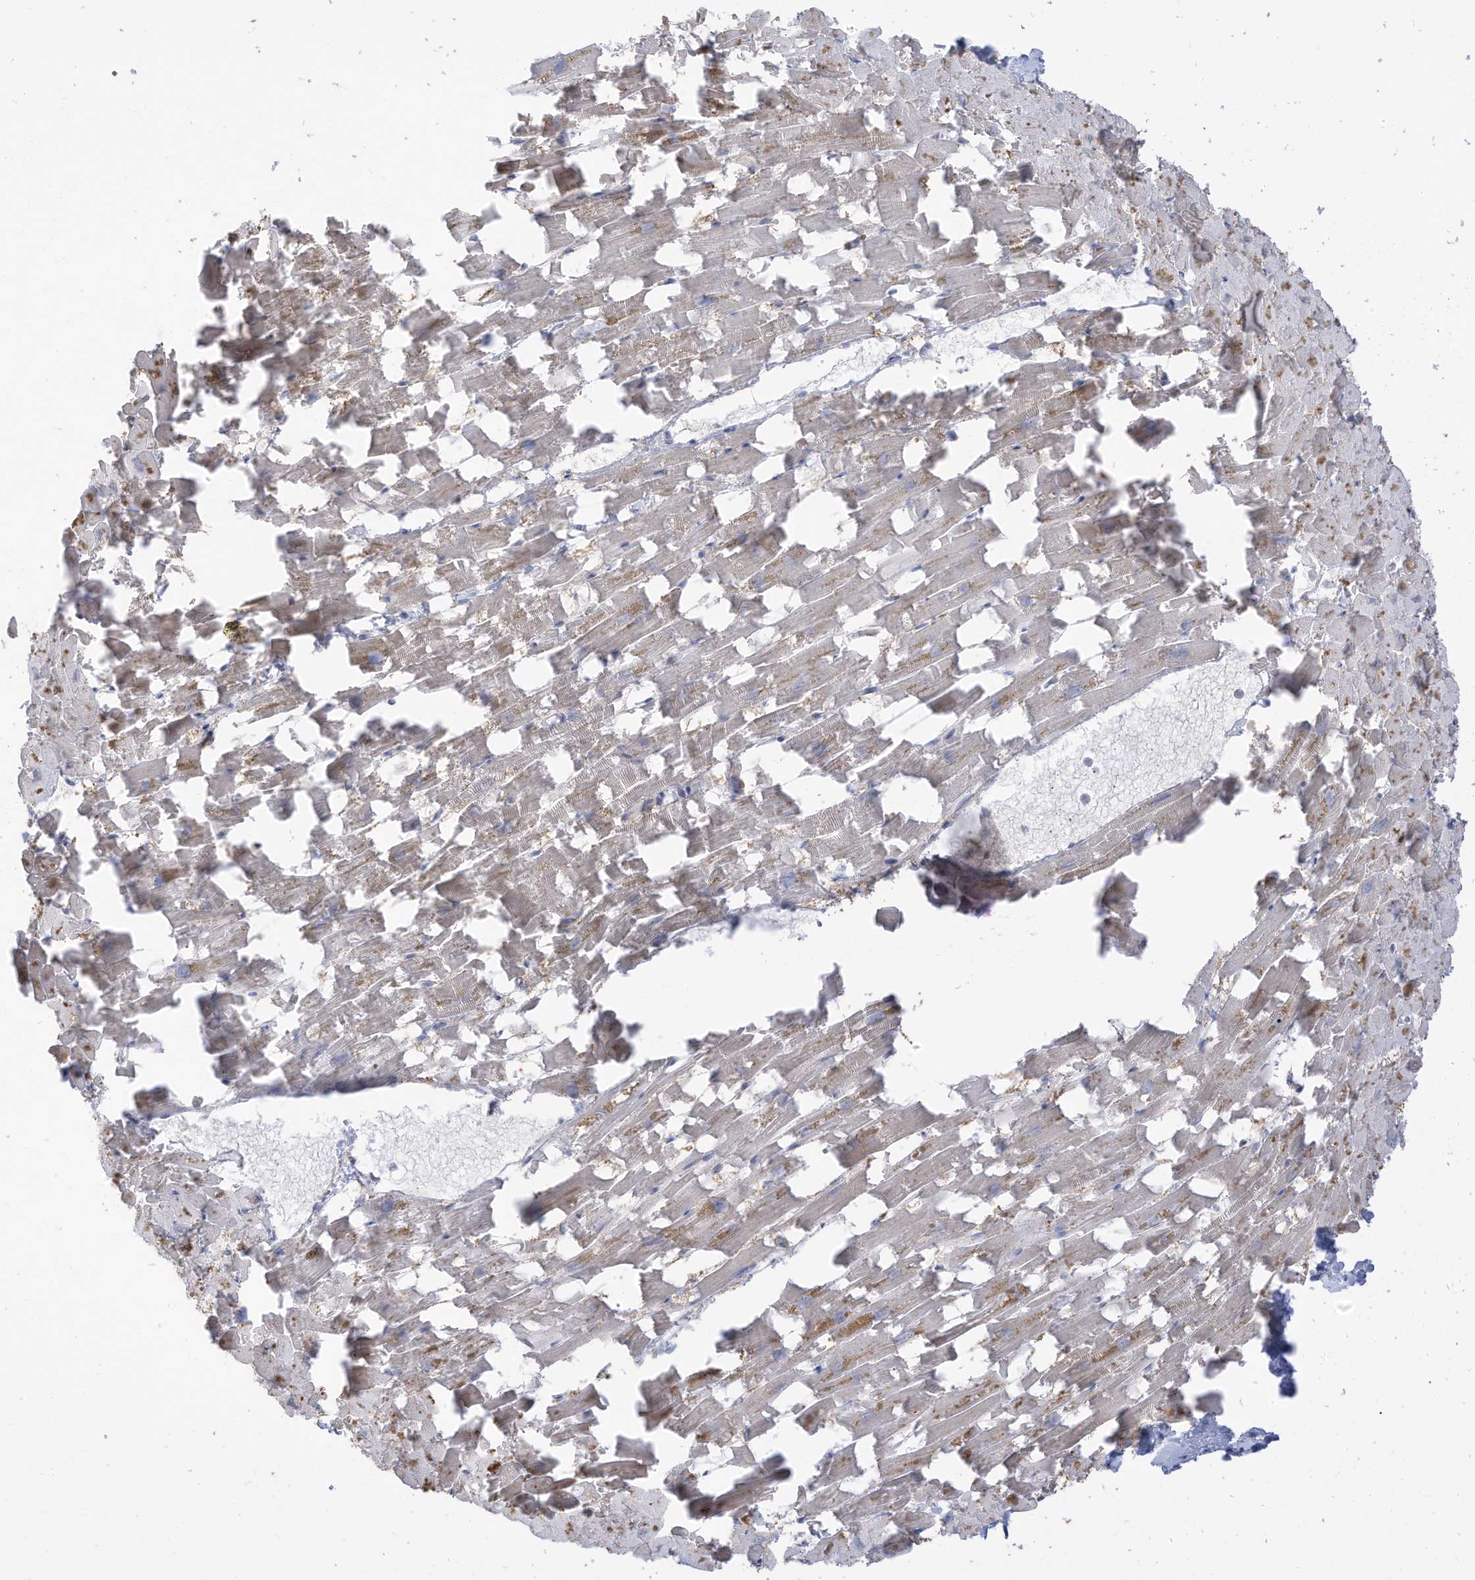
{"staining": {"intensity": "weak", "quantity": "25%-75%", "location": "cytoplasmic/membranous"}, "tissue": "heart muscle", "cell_type": "Cardiomyocytes", "image_type": "normal", "snomed": [{"axis": "morphology", "description": "Normal tissue, NOS"}, {"axis": "topography", "description": "Heart"}], "caption": "Immunohistochemistry image of unremarkable heart muscle: human heart muscle stained using immunohistochemistry exhibits low levels of weak protein expression localized specifically in the cytoplasmic/membranous of cardiomyocytes, appearing as a cytoplasmic/membranous brown color.", "gene": "OGT", "patient": {"sex": "female", "age": 64}}